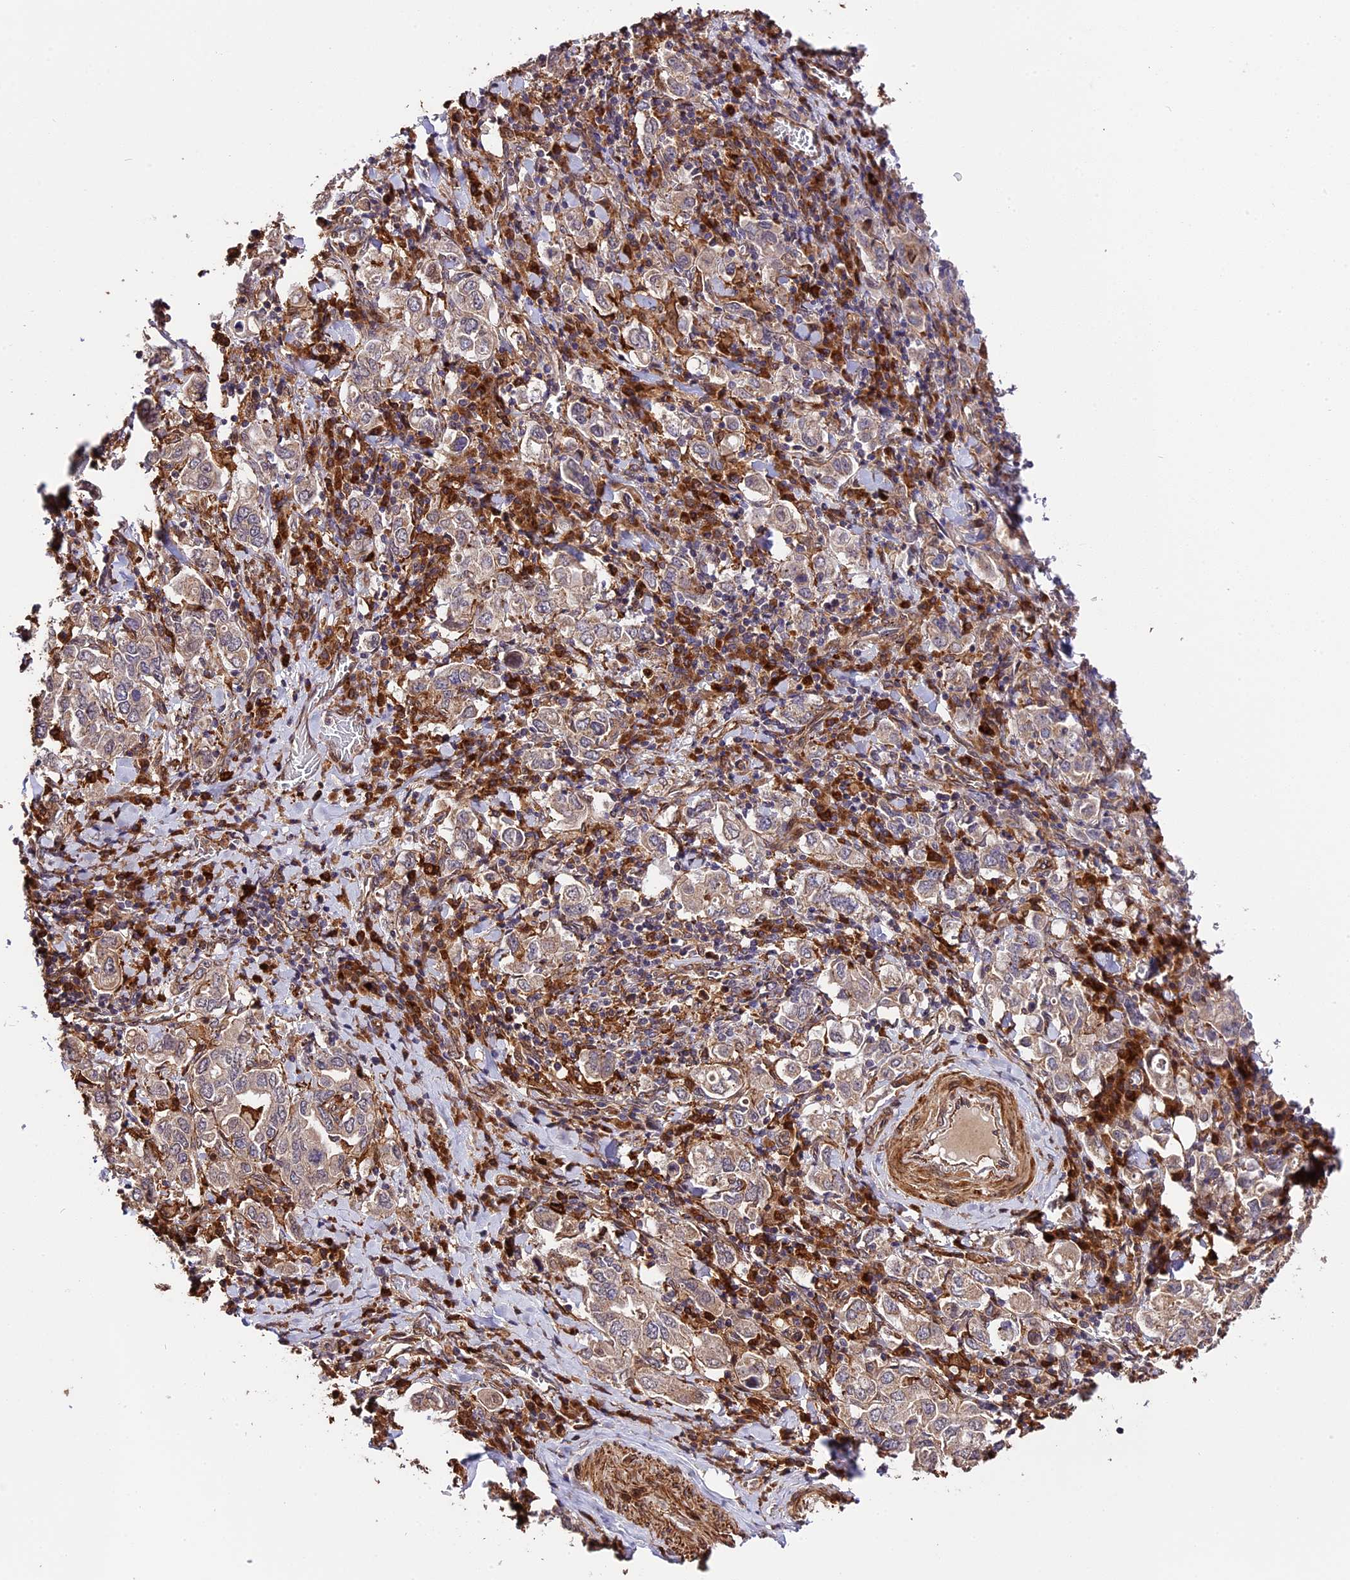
{"staining": {"intensity": "weak", "quantity": ">75%", "location": "cytoplasmic/membranous"}, "tissue": "stomach cancer", "cell_type": "Tumor cells", "image_type": "cancer", "snomed": [{"axis": "morphology", "description": "Adenocarcinoma, NOS"}, {"axis": "topography", "description": "Stomach, upper"}], "caption": "Stomach cancer (adenocarcinoma) was stained to show a protein in brown. There is low levels of weak cytoplasmic/membranous expression in approximately >75% of tumor cells. (DAB IHC, brown staining for protein, blue staining for nuclei).", "gene": "HERPUD1", "patient": {"sex": "male", "age": 62}}